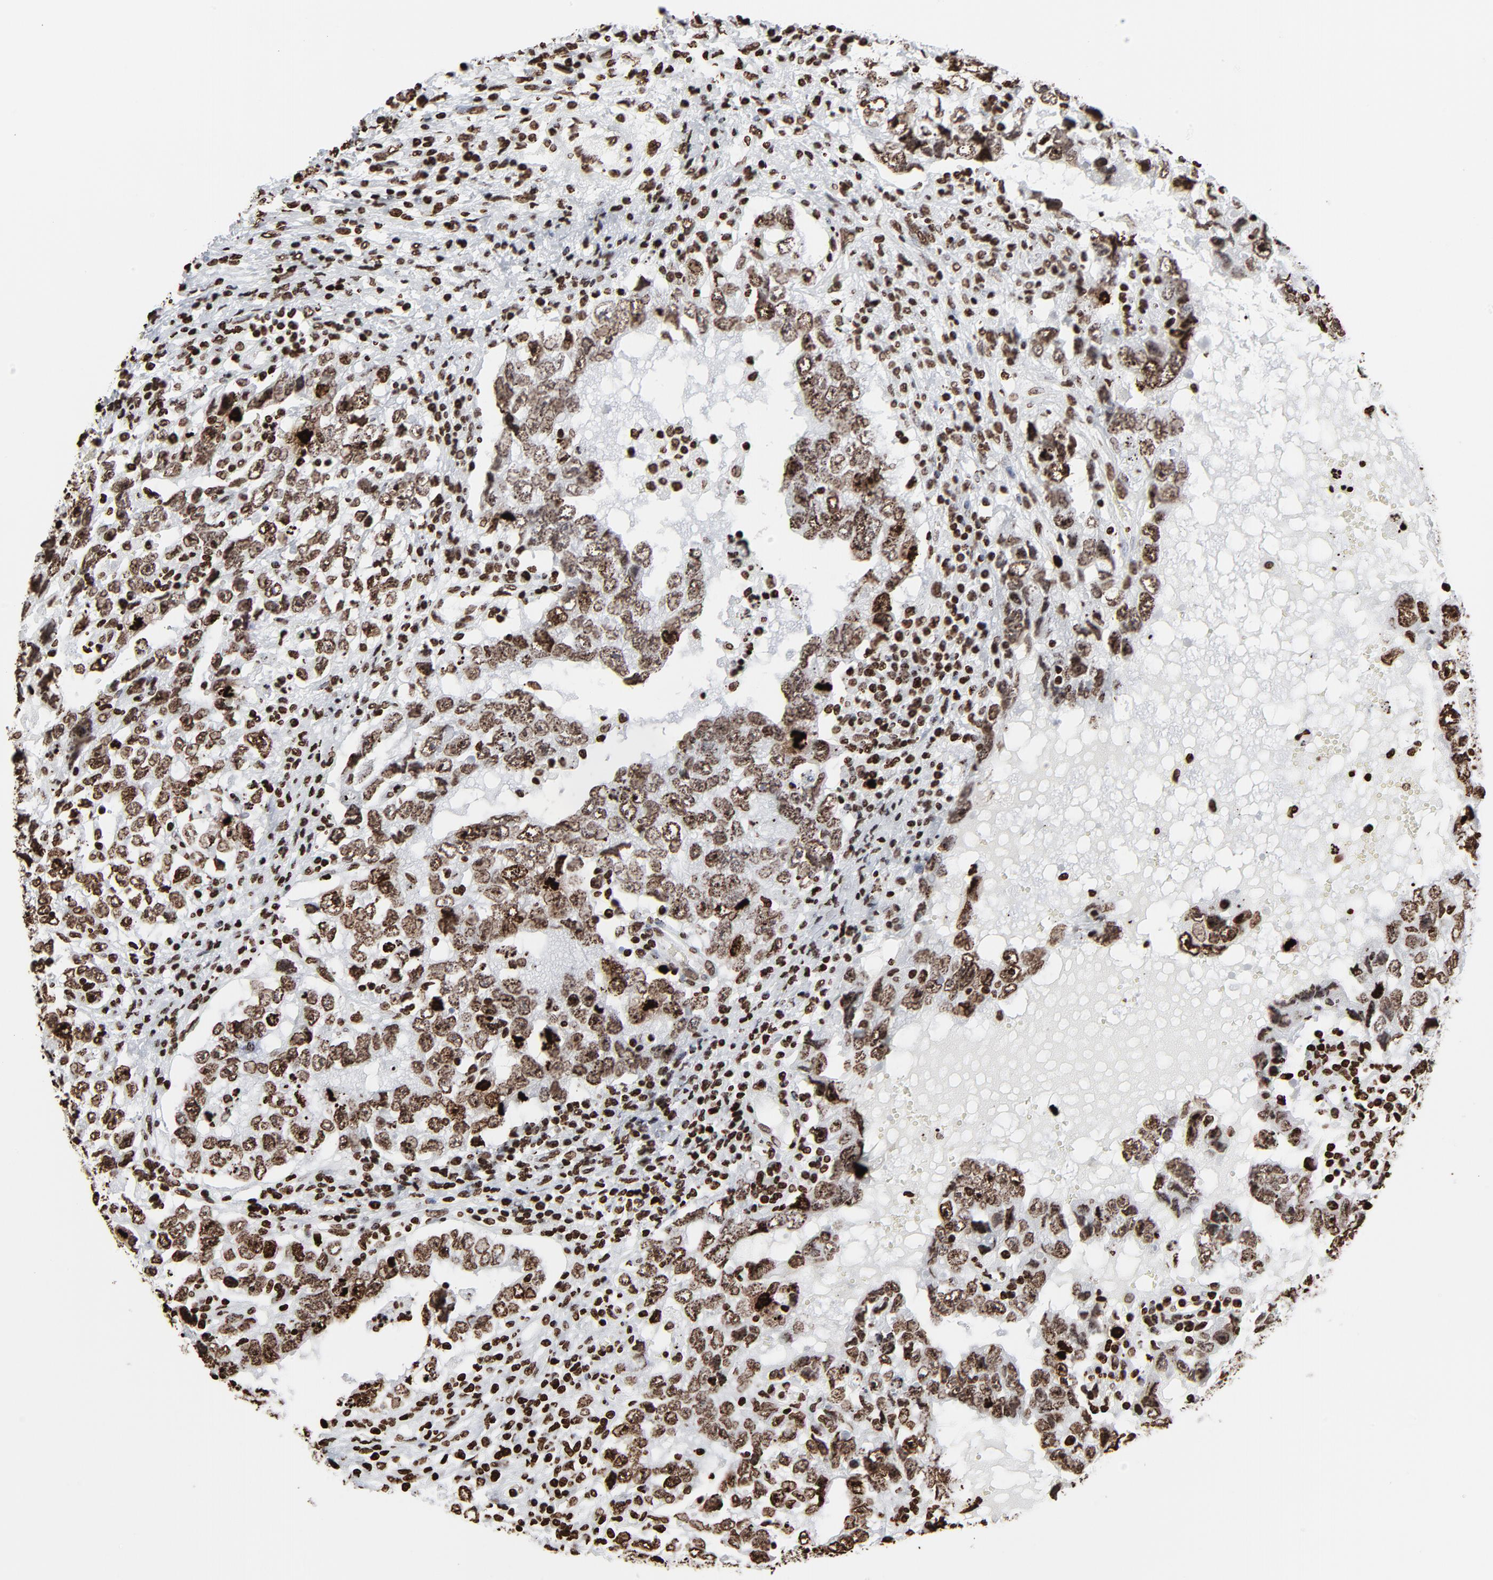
{"staining": {"intensity": "strong", "quantity": ">75%", "location": "nuclear"}, "tissue": "testis cancer", "cell_type": "Tumor cells", "image_type": "cancer", "snomed": [{"axis": "morphology", "description": "Carcinoma, Embryonal, NOS"}, {"axis": "topography", "description": "Testis"}], "caption": "Tumor cells show high levels of strong nuclear staining in approximately >75% of cells in testis cancer.", "gene": "H3-4", "patient": {"sex": "male", "age": 26}}